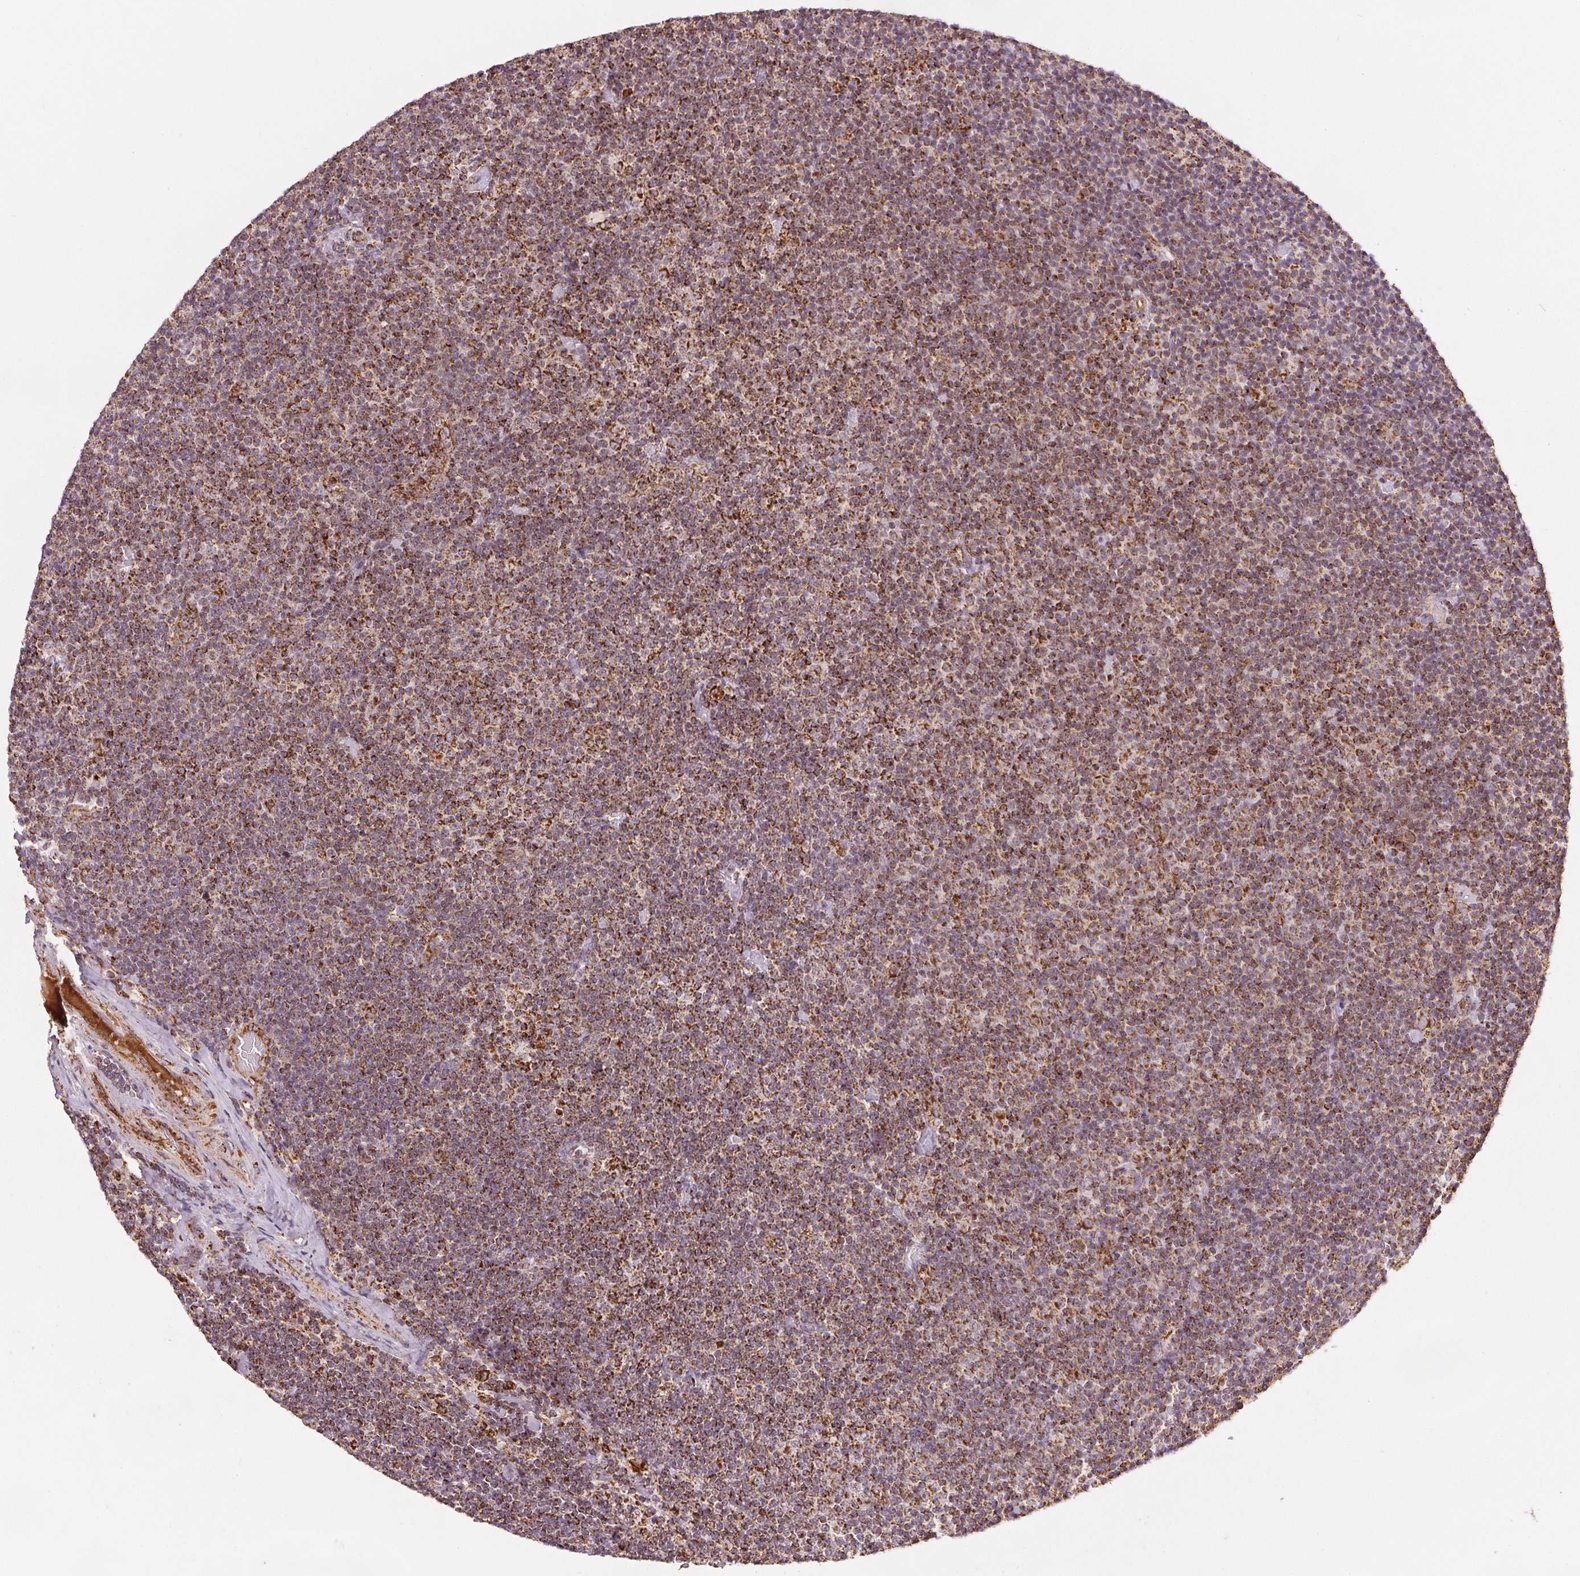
{"staining": {"intensity": "moderate", "quantity": ">75%", "location": "cytoplasmic/membranous"}, "tissue": "lymphoma", "cell_type": "Tumor cells", "image_type": "cancer", "snomed": [{"axis": "morphology", "description": "Malignant lymphoma, non-Hodgkin's type, Low grade"}, {"axis": "topography", "description": "Lymph node"}], "caption": "IHC (DAB (3,3'-diaminobenzidine)) staining of low-grade malignant lymphoma, non-Hodgkin's type demonstrates moderate cytoplasmic/membranous protein staining in about >75% of tumor cells.", "gene": "SDHB", "patient": {"sex": "male", "age": 81}}